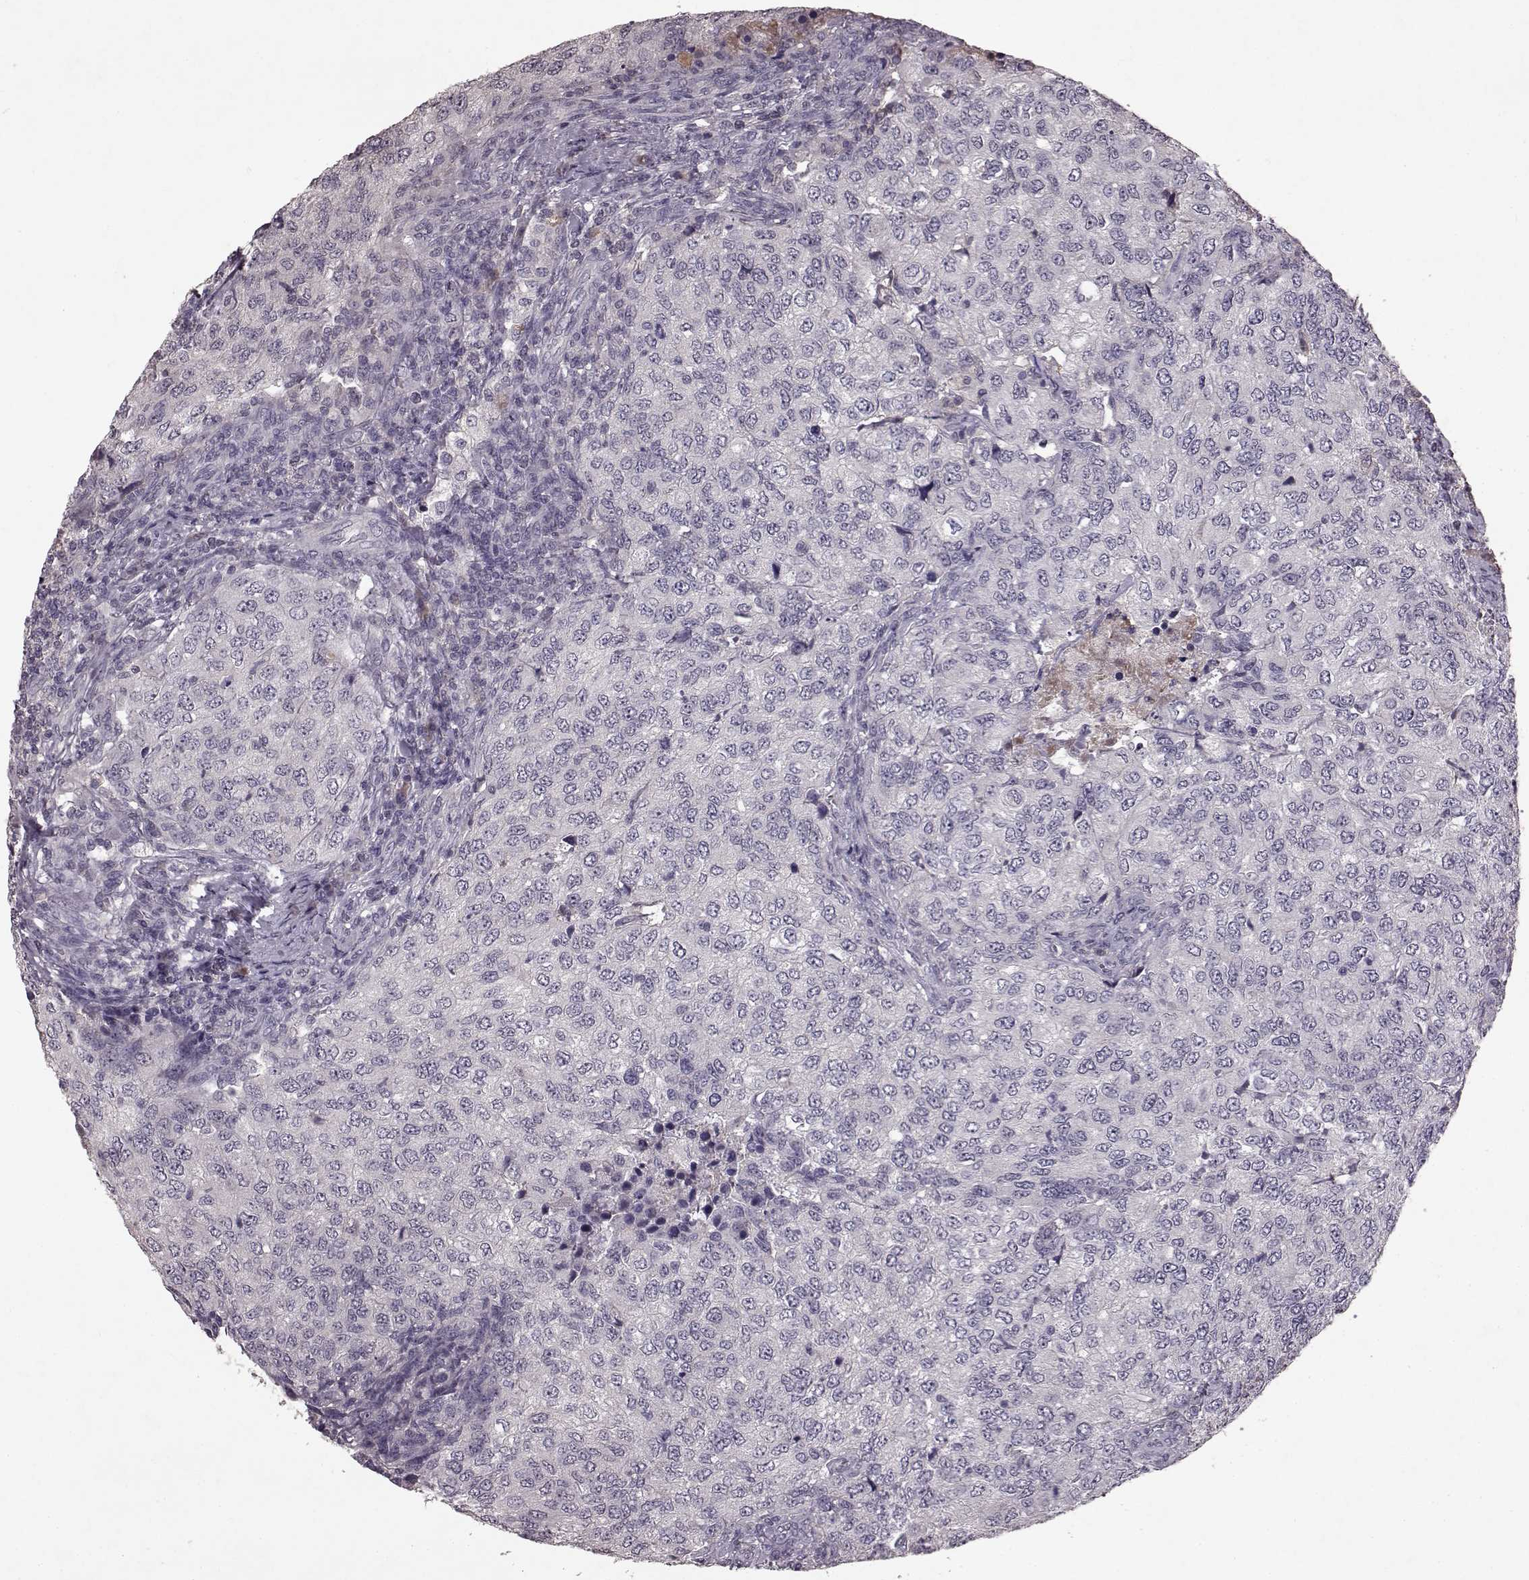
{"staining": {"intensity": "negative", "quantity": "none", "location": "none"}, "tissue": "urothelial cancer", "cell_type": "Tumor cells", "image_type": "cancer", "snomed": [{"axis": "morphology", "description": "Urothelial carcinoma, High grade"}, {"axis": "topography", "description": "Urinary bladder"}], "caption": "IHC histopathology image of human high-grade urothelial carcinoma stained for a protein (brown), which exhibits no staining in tumor cells. (Brightfield microscopy of DAB immunohistochemistry (IHC) at high magnification).", "gene": "FRRS1L", "patient": {"sex": "female", "age": 78}}